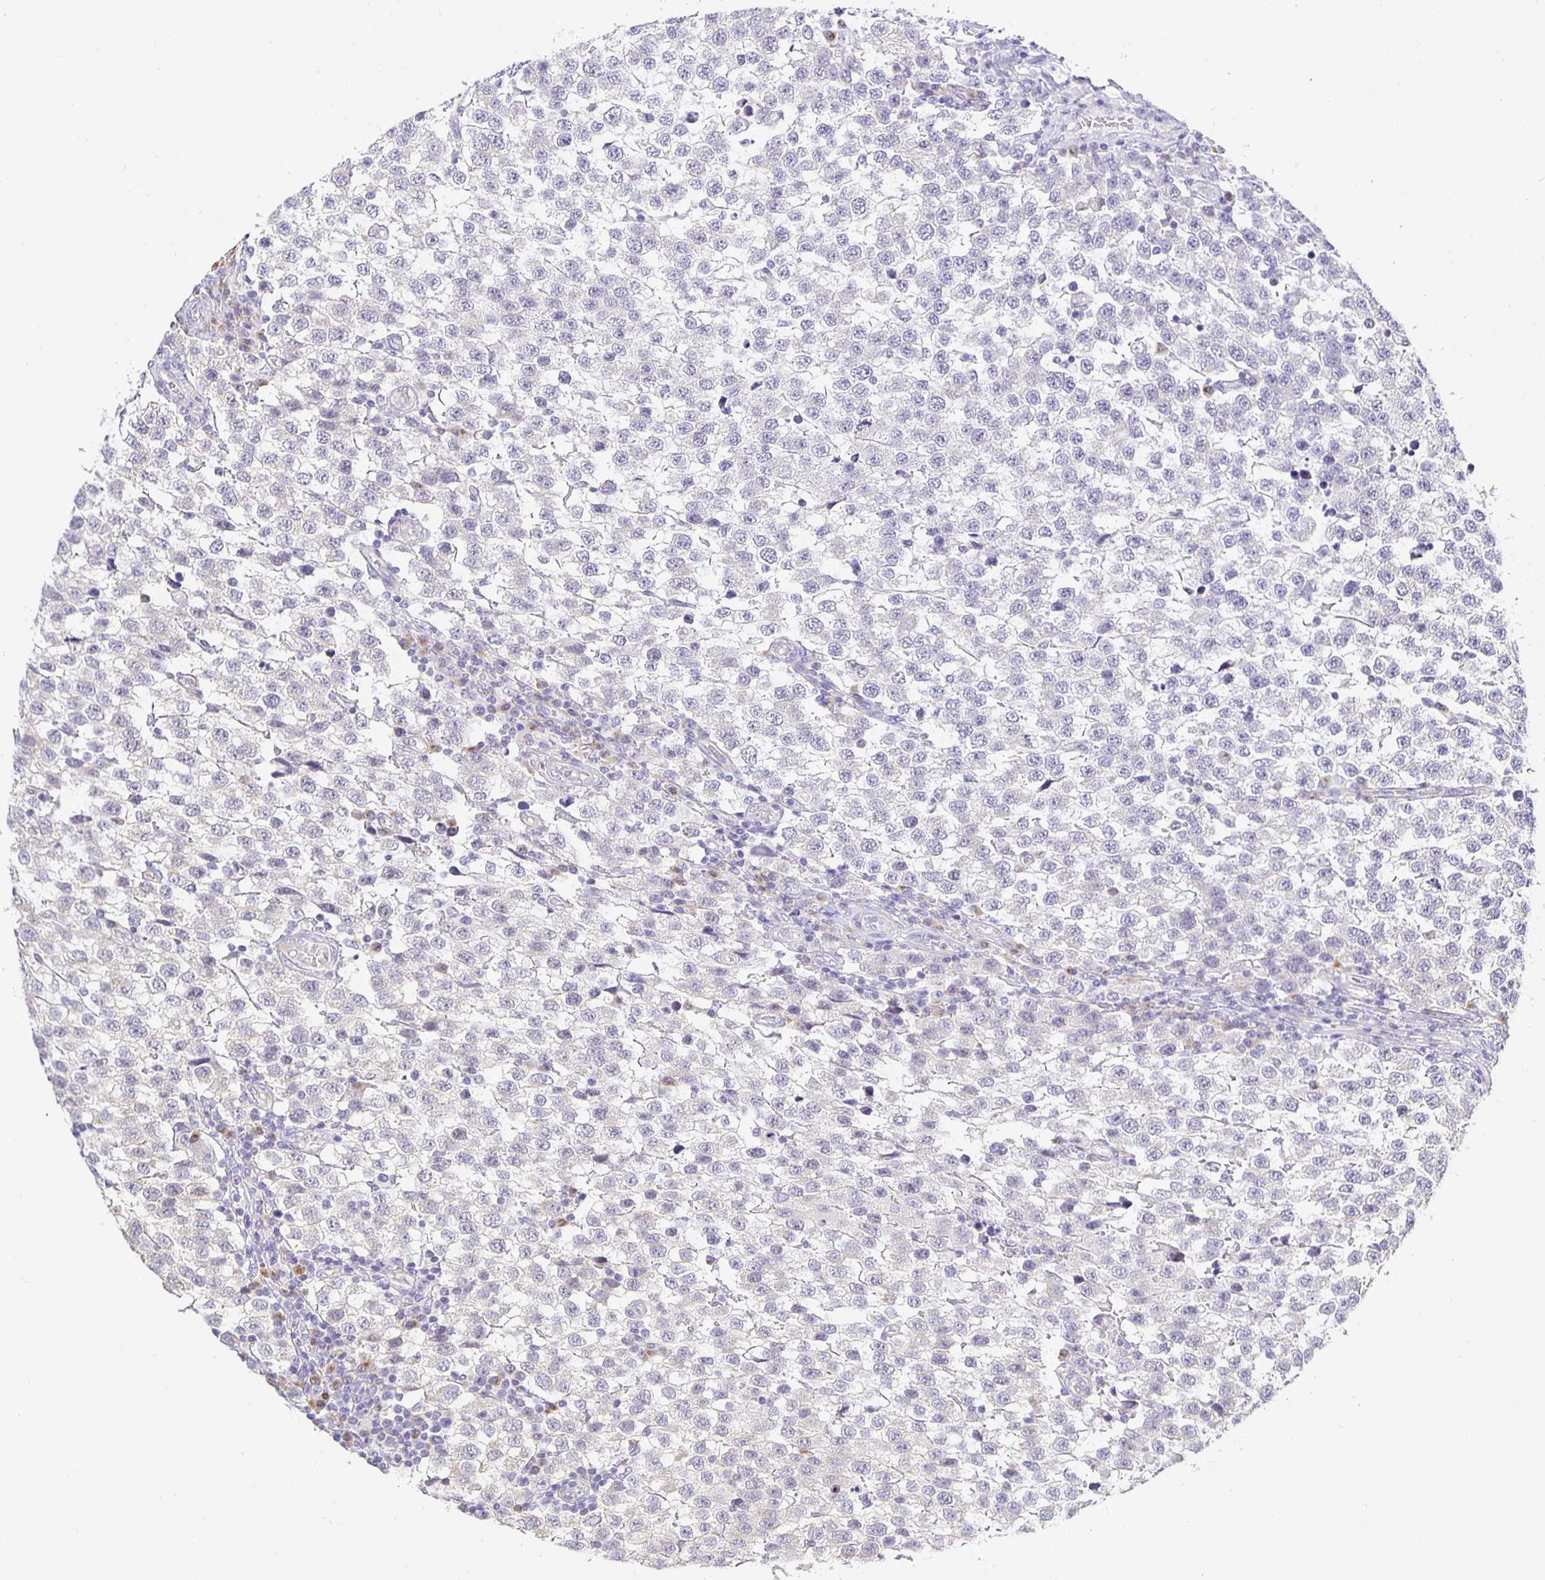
{"staining": {"intensity": "negative", "quantity": "none", "location": "none"}, "tissue": "testis cancer", "cell_type": "Tumor cells", "image_type": "cancer", "snomed": [{"axis": "morphology", "description": "Seminoma, NOS"}, {"axis": "topography", "description": "Testis"}], "caption": "Human seminoma (testis) stained for a protein using immunohistochemistry reveals no expression in tumor cells.", "gene": "OPALIN", "patient": {"sex": "male", "age": 34}}